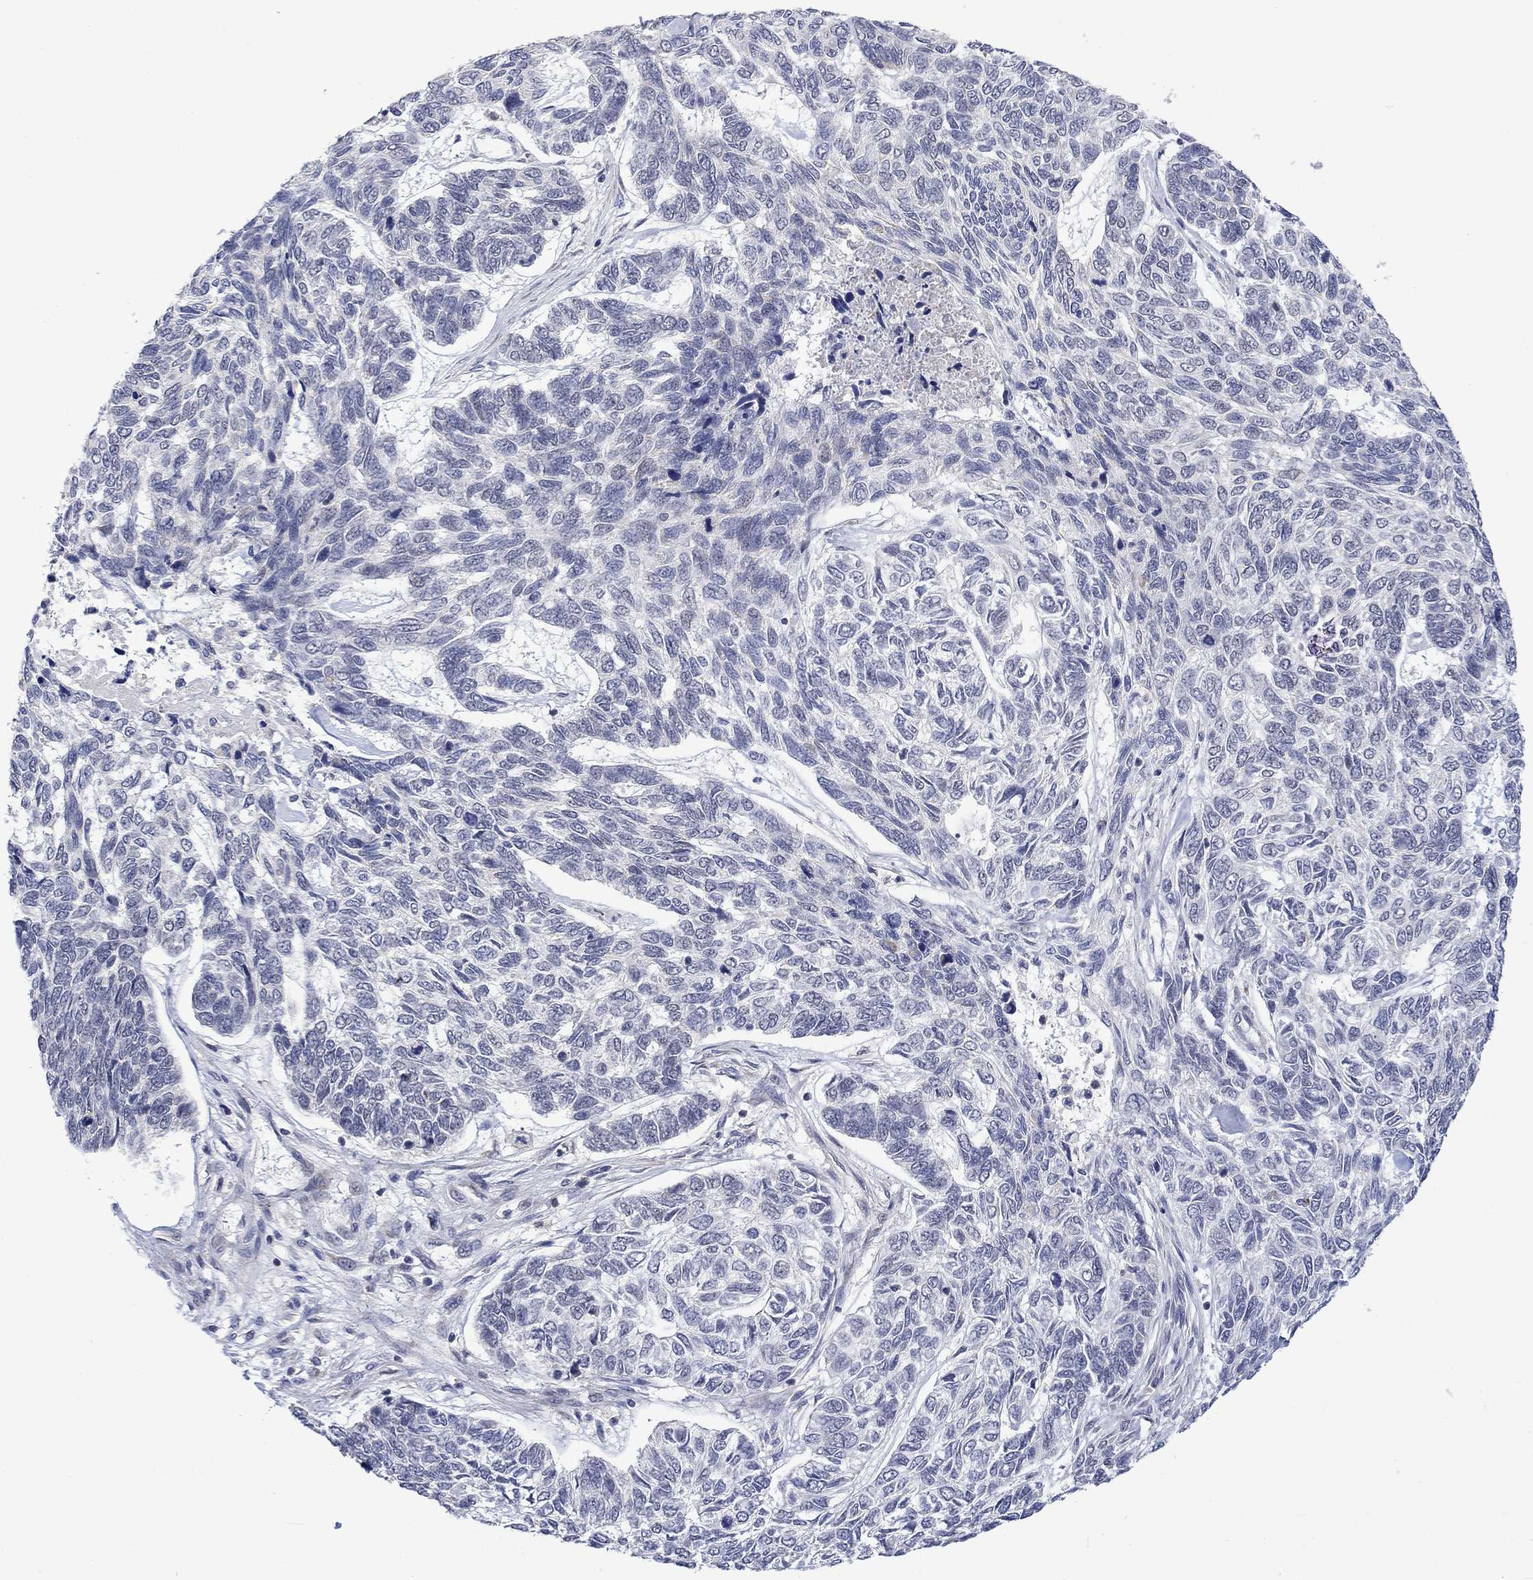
{"staining": {"intensity": "negative", "quantity": "none", "location": "none"}, "tissue": "skin cancer", "cell_type": "Tumor cells", "image_type": "cancer", "snomed": [{"axis": "morphology", "description": "Basal cell carcinoma"}, {"axis": "topography", "description": "Skin"}], "caption": "There is no significant expression in tumor cells of skin cancer. (DAB immunohistochemistry with hematoxylin counter stain).", "gene": "SLC48A1", "patient": {"sex": "female", "age": 65}}